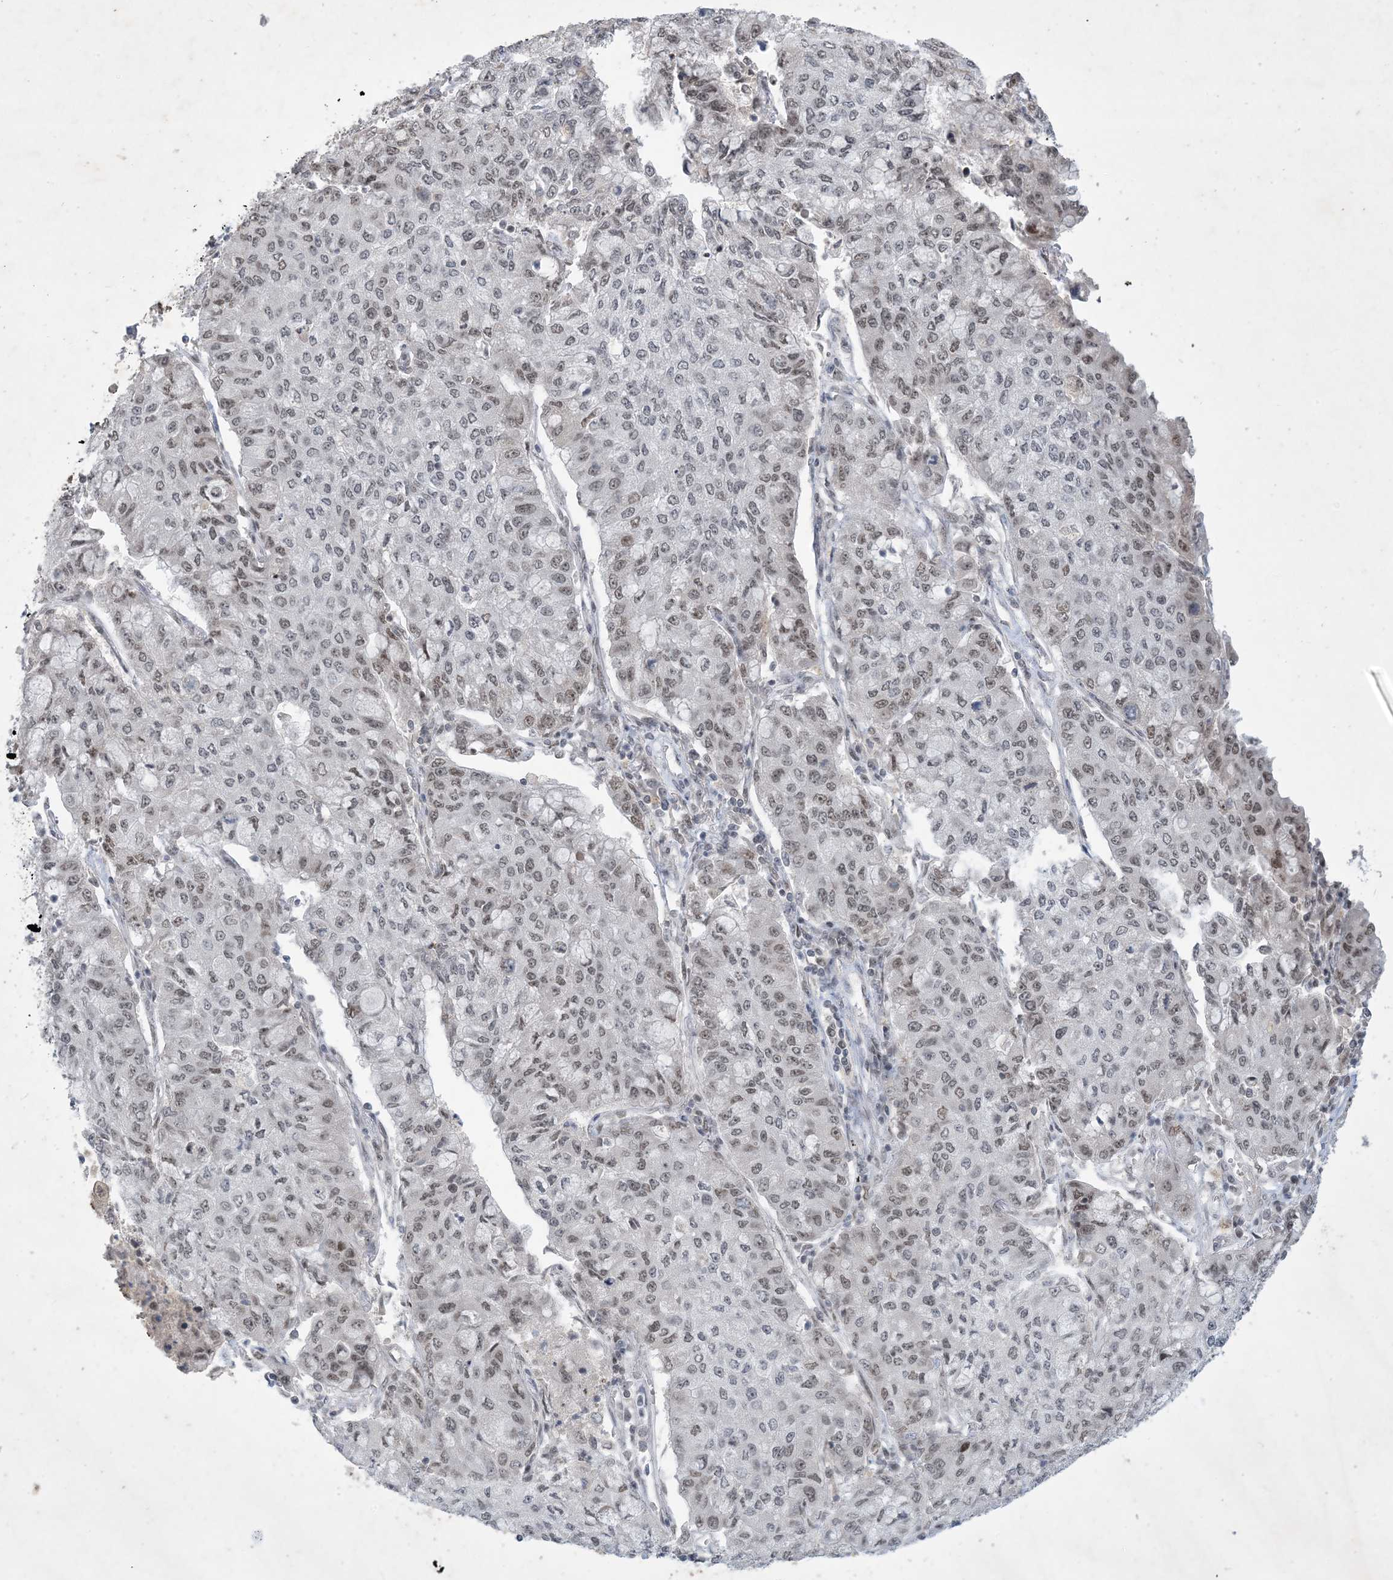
{"staining": {"intensity": "moderate", "quantity": ">75%", "location": "nuclear"}, "tissue": "lung cancer", "cell_type": "Tumor cells", "image_type": "cancer", "snomed": [{"axis": "morphology", "description": "Squamous cell carcinoma, NOS"}, {"axis": "topography", "description": "Lung"}], "caption": "DAB (3,3'-diaminobenzidine) immunohistochemical staining of human lung squamous cell carcinoma demonstrates moderate nuclear protein expression in approximately >75% of tumor cells. (DAB IHC with brightfield microscopy, high magnification).", "gene": "ZNF674", "patient": {"sex": "male", "age": 74}}